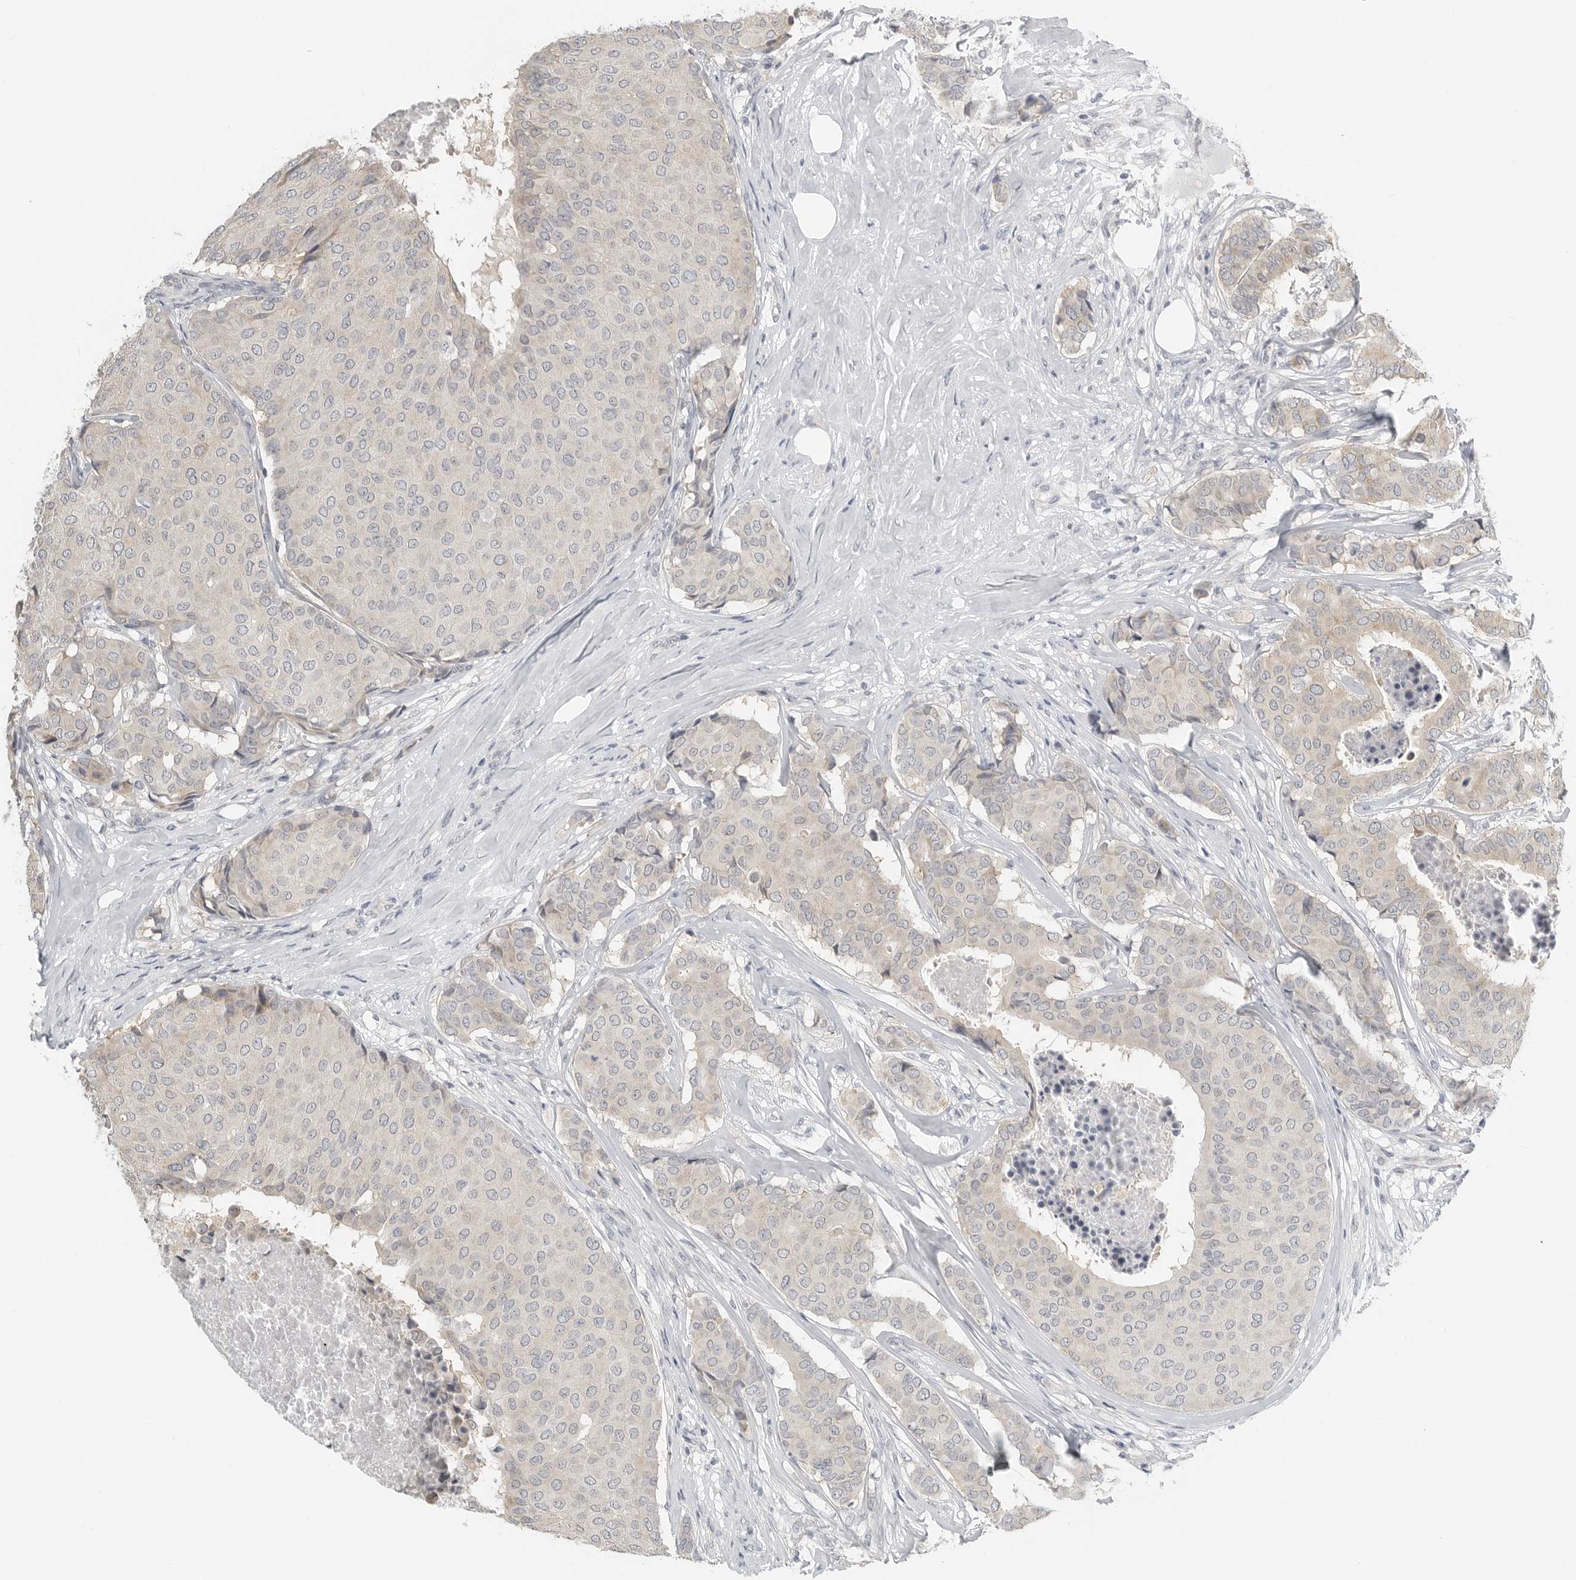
{"staining": {"intensity": "weak", "quantity": "25%-75%", "location": "cytoplasmic/membranous"}, "tissue": "breast cancer", "cell_type": "Tumor cells", "image_type": "cancer", "snomed": [{"axis": "morphology", "description": "Duct carcinoma"}, {"axis": "topography", "description": "Breast"}], "caption": "Weak cytoplasmic/membranous positivity for a protein is present in about 25%-75% of tumor cells of intraductal carcinoma (breast) using immunohistochemistry.", "gene": "IL12RB2", "patient": {"sex": "female", "age": 75}}